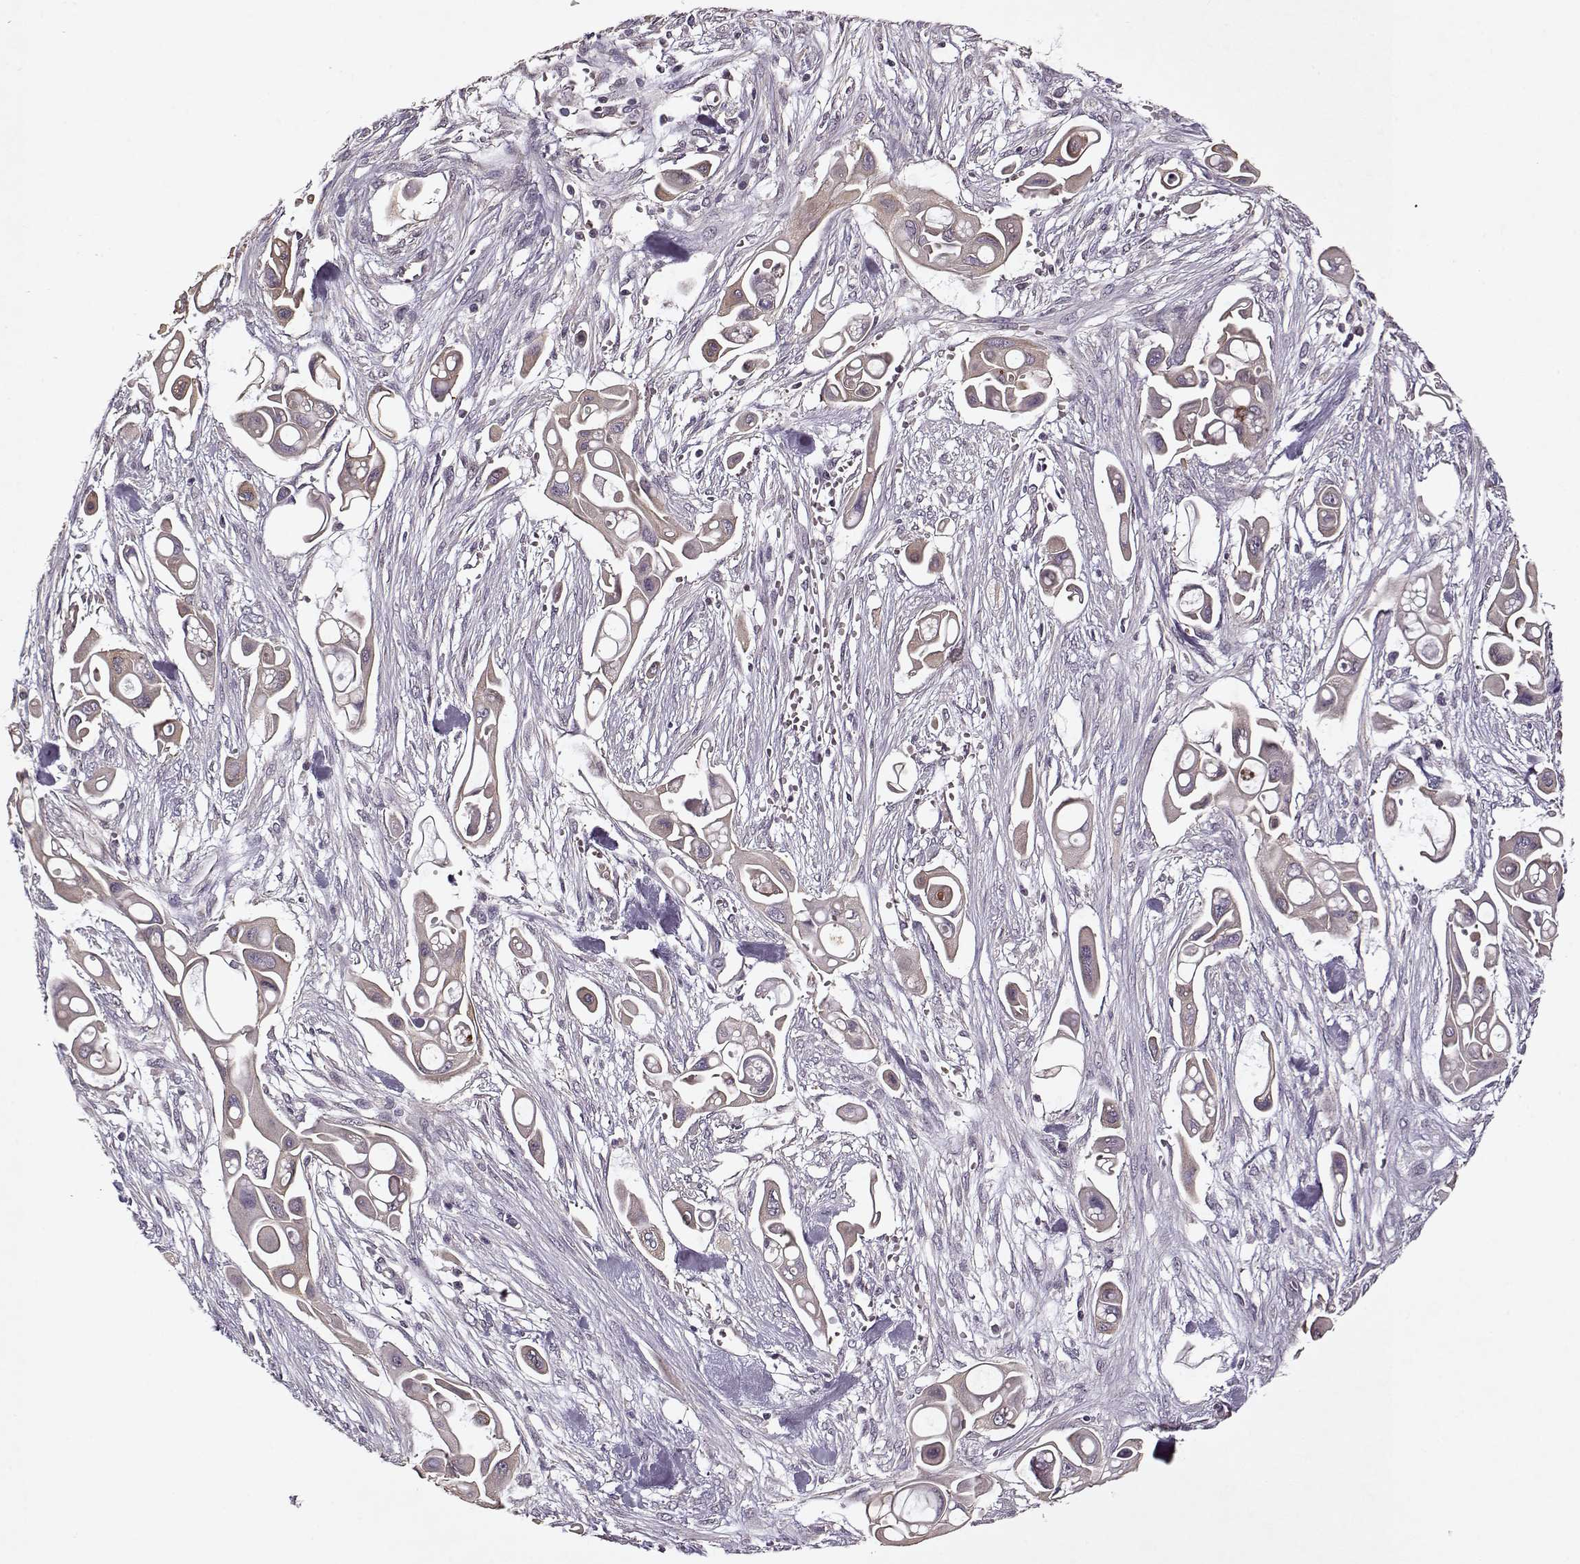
{"staining": {"intensity": "weak", "quantity": ">75%", "location": "cytoplasmic/membranous"}, "tissue": "pancreatic cancer", "cell_type": "Tumor cells", "image_type": "cancer", "snomed": [{"axis": "morphology", "description": "Adenocarcinoma, NOS"}, {"axis": "topography", "description": "Pancreas"}], "caption": "Pancreatic cancer (adenocarcinoma) stained with DAB (3,3'-diaminobenzidine) immunohistochemistry displays low levels of weak cytoplasmic/membranous expression in about >75% of tumor cells. (Stains: DAB (3,3'-diaminobenzidine) in brown, nuclei in blue, Microscopy: brightfield microscopy at high magnification).", "gene": "KRT9", "patient": {"sex": "male", "age": 50}}